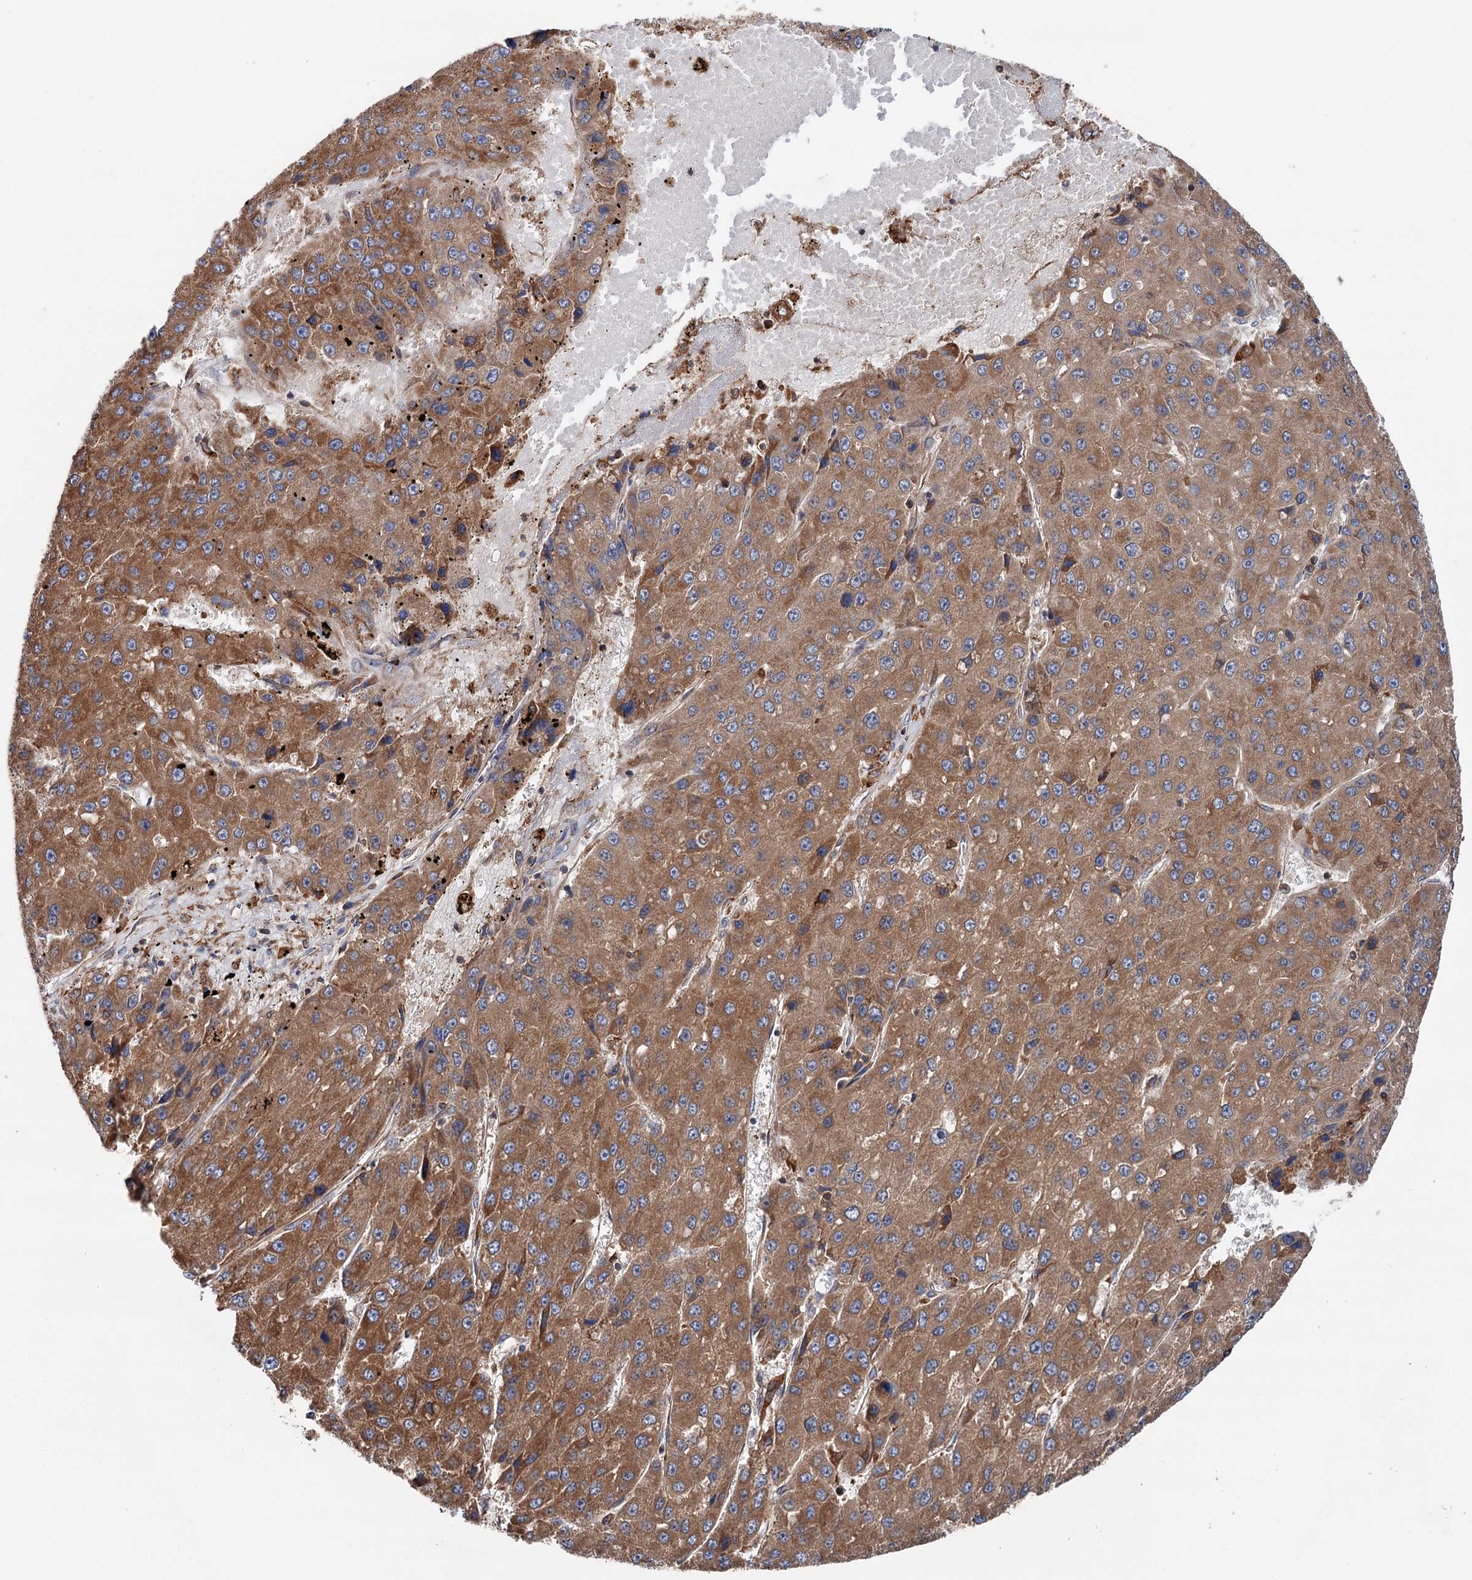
{"staining": {"intensity": "moderate", "quantity": ">75%", "location": "cytoplasmic/membranous"}, "tissue": "liver cancer", "cell_type": "Tumor cells", "image_type": "cancer", "snomed": [{"axis": "morphology", "description": "Carcinoma, Hepatocellular, NOS"}, {"axis": "topography", "description": "Liver"}], "caption": "Immunohistochemistry (IHC) of human liver hepatocellular carcinoma reveals medium levels of moderate cytoplasmic/membranous staining in approximately >75% of tumor cells. (DAB = brown stain, brightfield microscopy at high magnification).", "gene": "ERP29", "patient": {"sex": "female", "age": 73}}